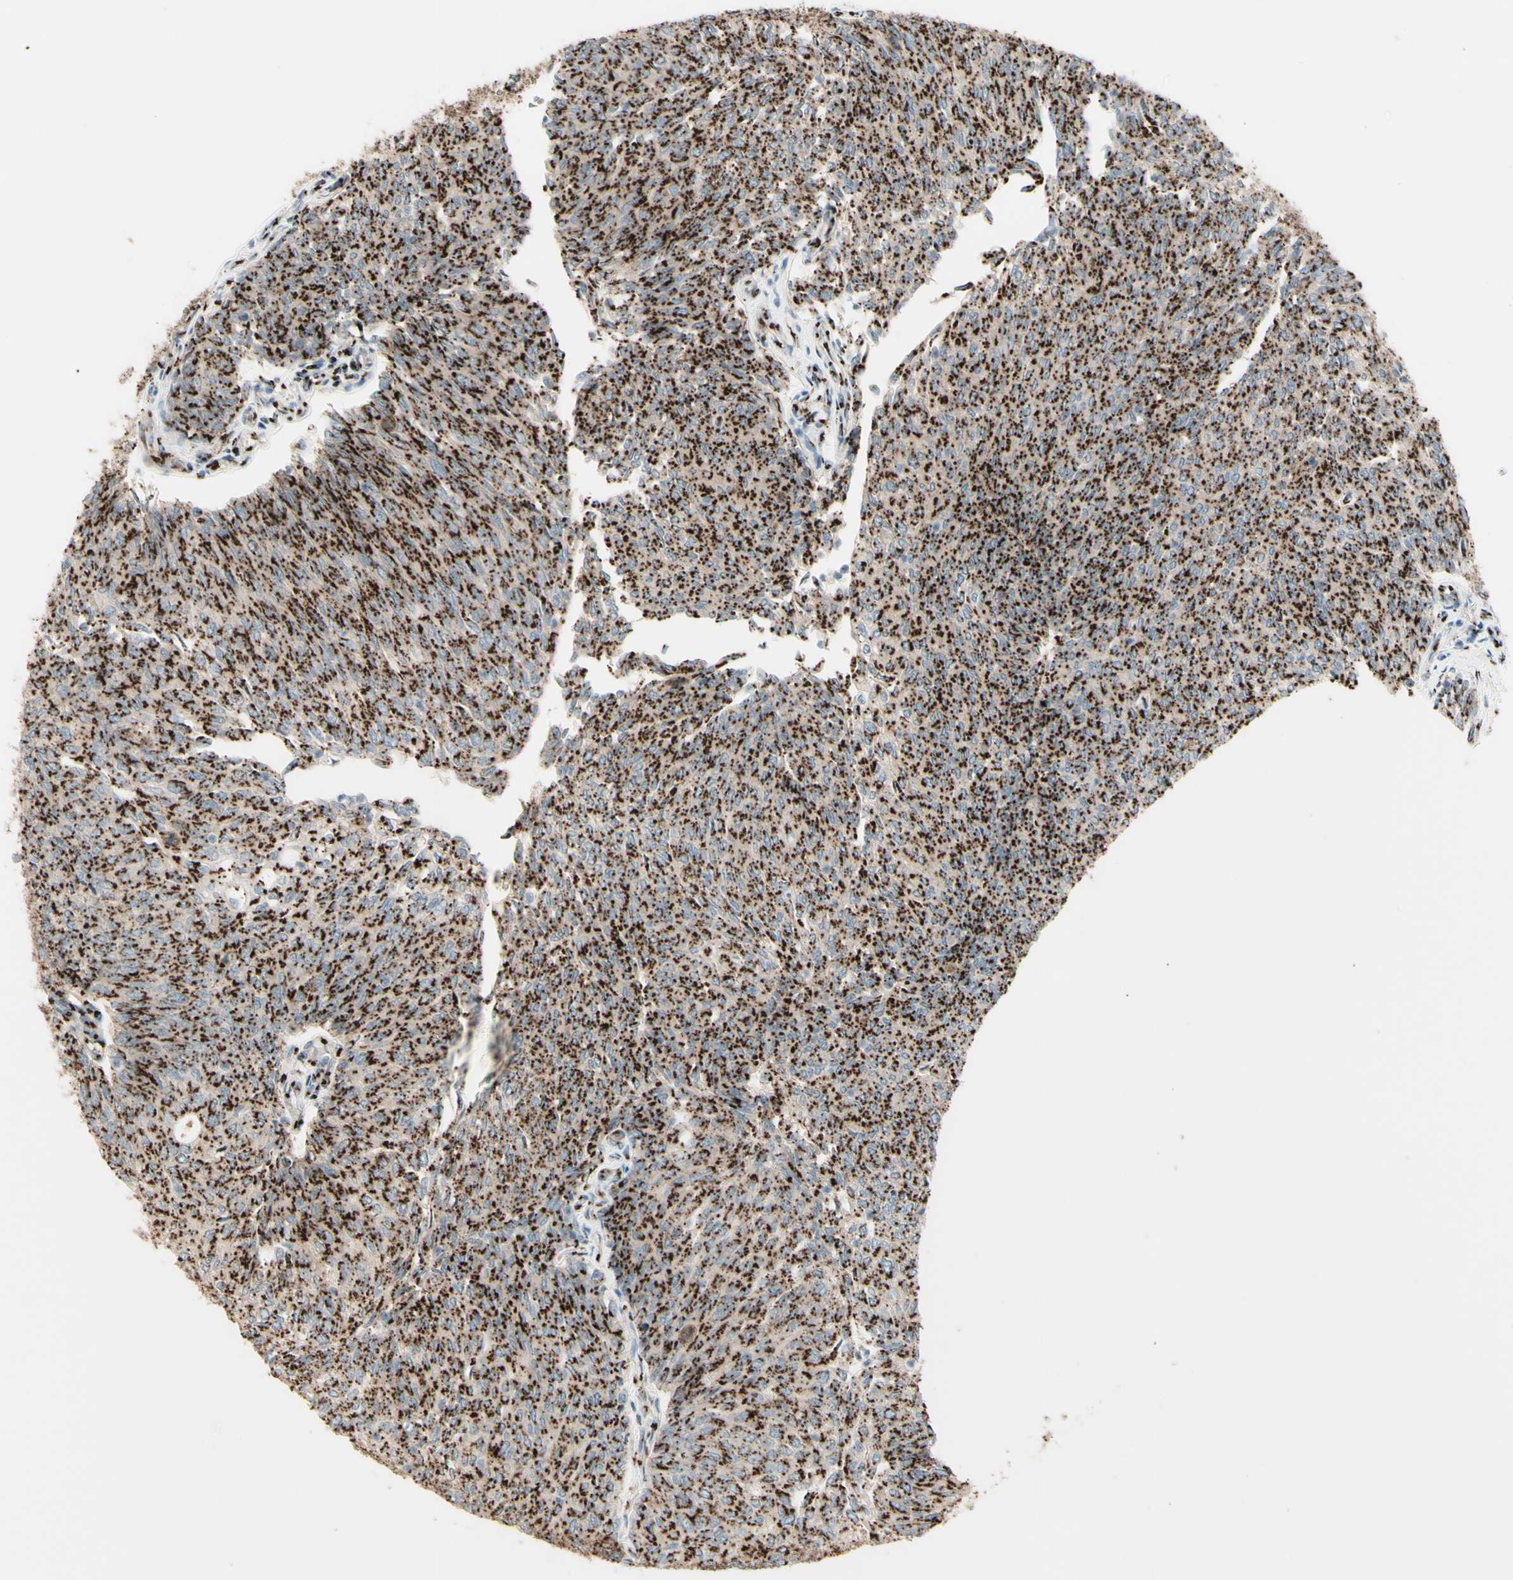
{"staining": {"intensity": "moderate", "quantity": ">75%", "location": "cytoplasmic/membranous"}, "tissue": "urothelial cancer", "cell_type": "Tumor cells", "image_type": "cancer", "snomed": [{"axis": "morphology", "description": "Urothelial carcinoma, Low grade"}, {"axis": "topography", "description": "Urinary bladder"}], "caption": "The photomicrograph displays staining of urothelial carcinoma (low-grade), revealing moderate cytoplasmic/membranous protein positivity (brown color) within tumor cells. (brown staining indicates protein expression, while blue staining denotes nuclei).", "gene": "BPNT2", "patient": {"sex": "female", "age": 79}}